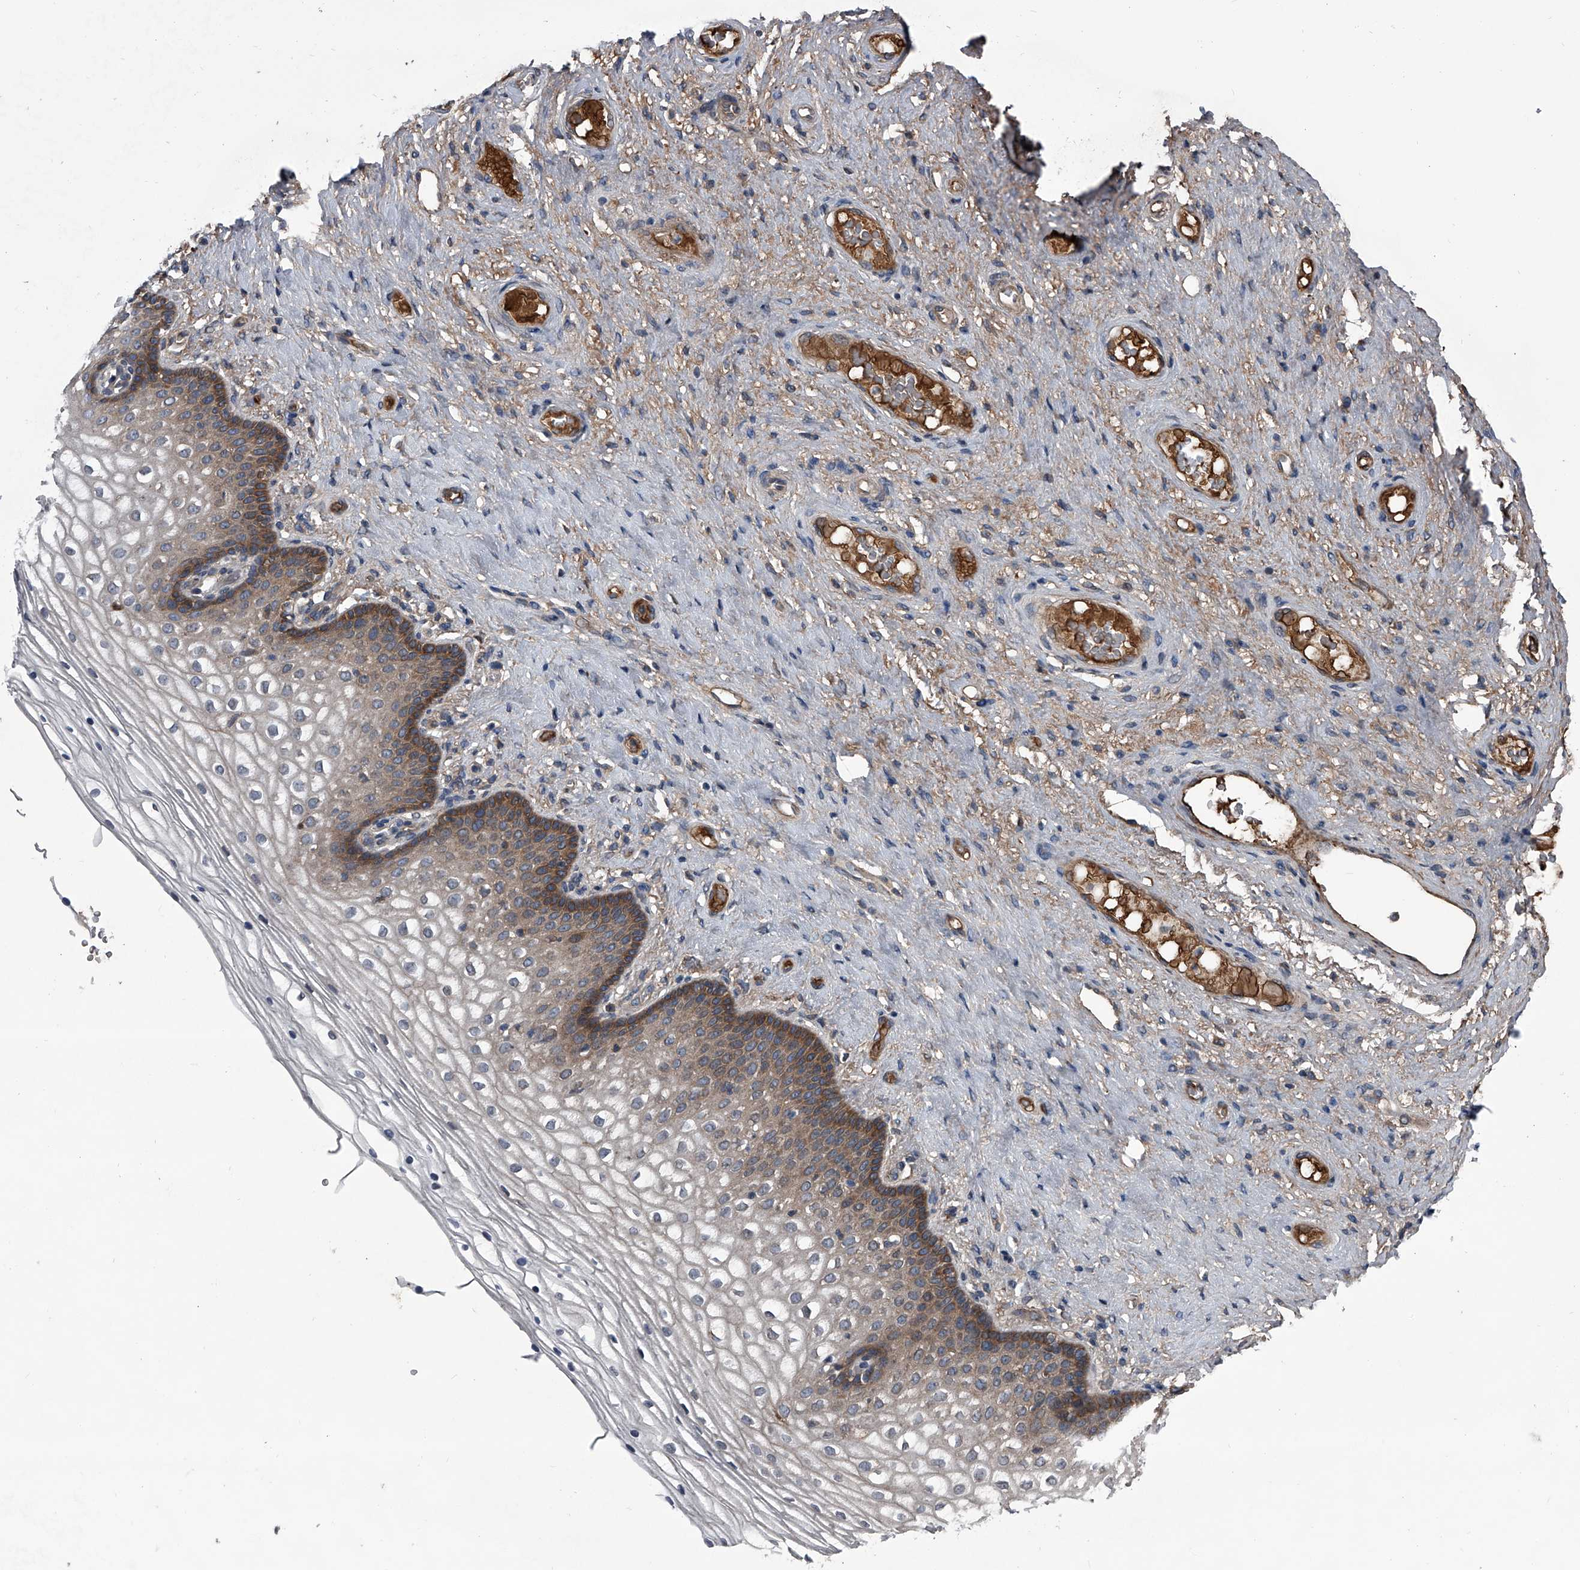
{"staining": {"intensity": "moderate", "quantity": "25%-75%", "location": "cytoplasmic/membranous"}, "tissue": "vagina", "cell_type": "Squamous epithelial cells", "image_type": "normal", "snomed": [{"axis": "morphology", "description": "Normal tissue, NOS"}, {"axis": "topography", "description": "Vagina"}], "caption": "A medium amount of moderate cytoplasmic/membranous expression is seen in about 25%-75% of squamous epithelial cells in unremarkable vagina.", "gene": "KIF13A", "patient": {"sex": "female", "age": 60}}